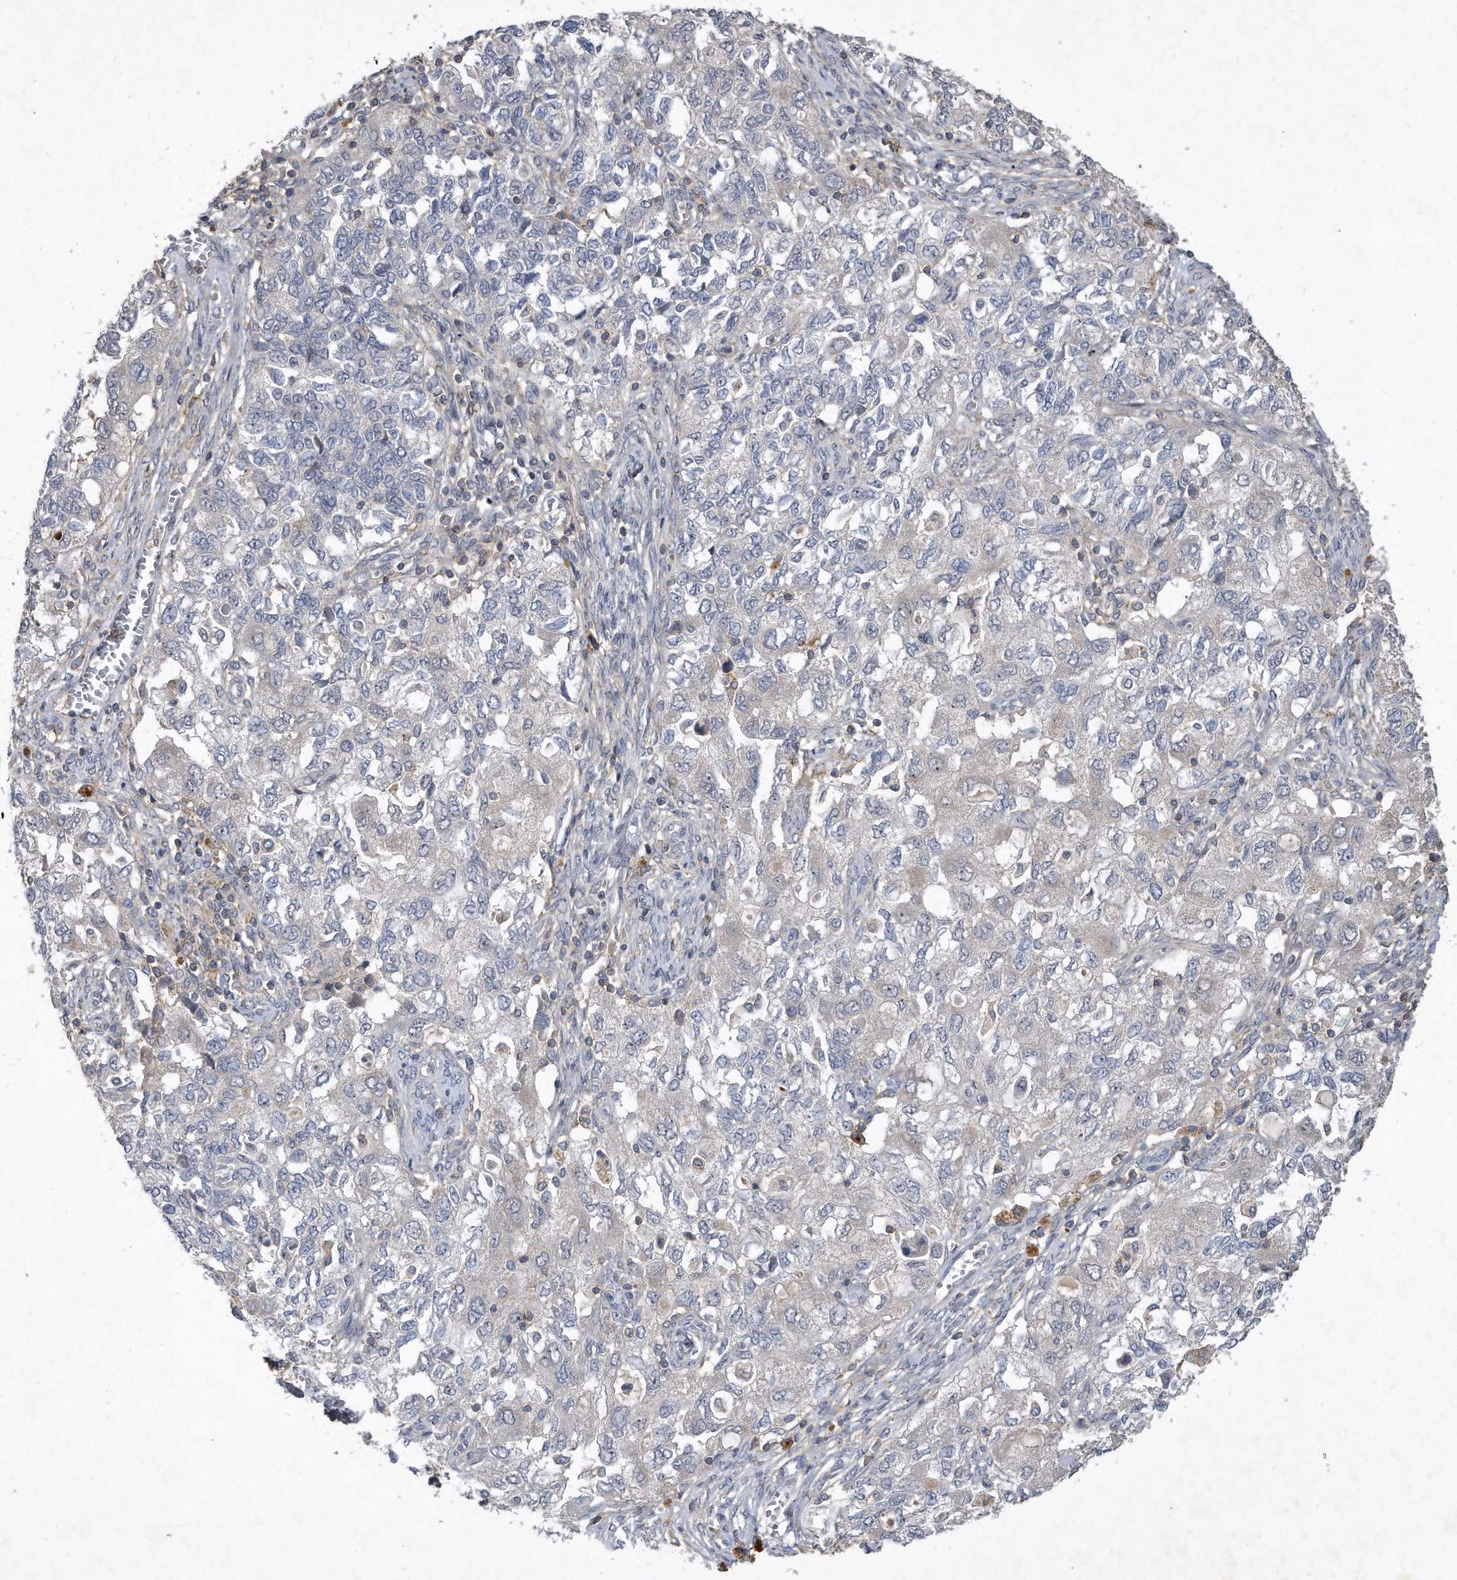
{"staining": {"intensity": "negative", "quantity": "none", "location": "none"}, "tissue": "ovarian cancer", "cell_type": "Tumor cells", "image_type": "cancer", "snomed": [{"axis": "morphology", "description": "Carcinoma, NOS"}, {"axis": "morphology", "description": "Cystadenocarcinoma, serous, NOS"}, {"axis": "topography", "description": "Ovary"}], "caption": "Immunohistochemical staining of carcinoma (ovarian) shows no significant expression in tumor cells.", "gene": "PGBD2", "patient": {"sex": "female", "age": 69}}